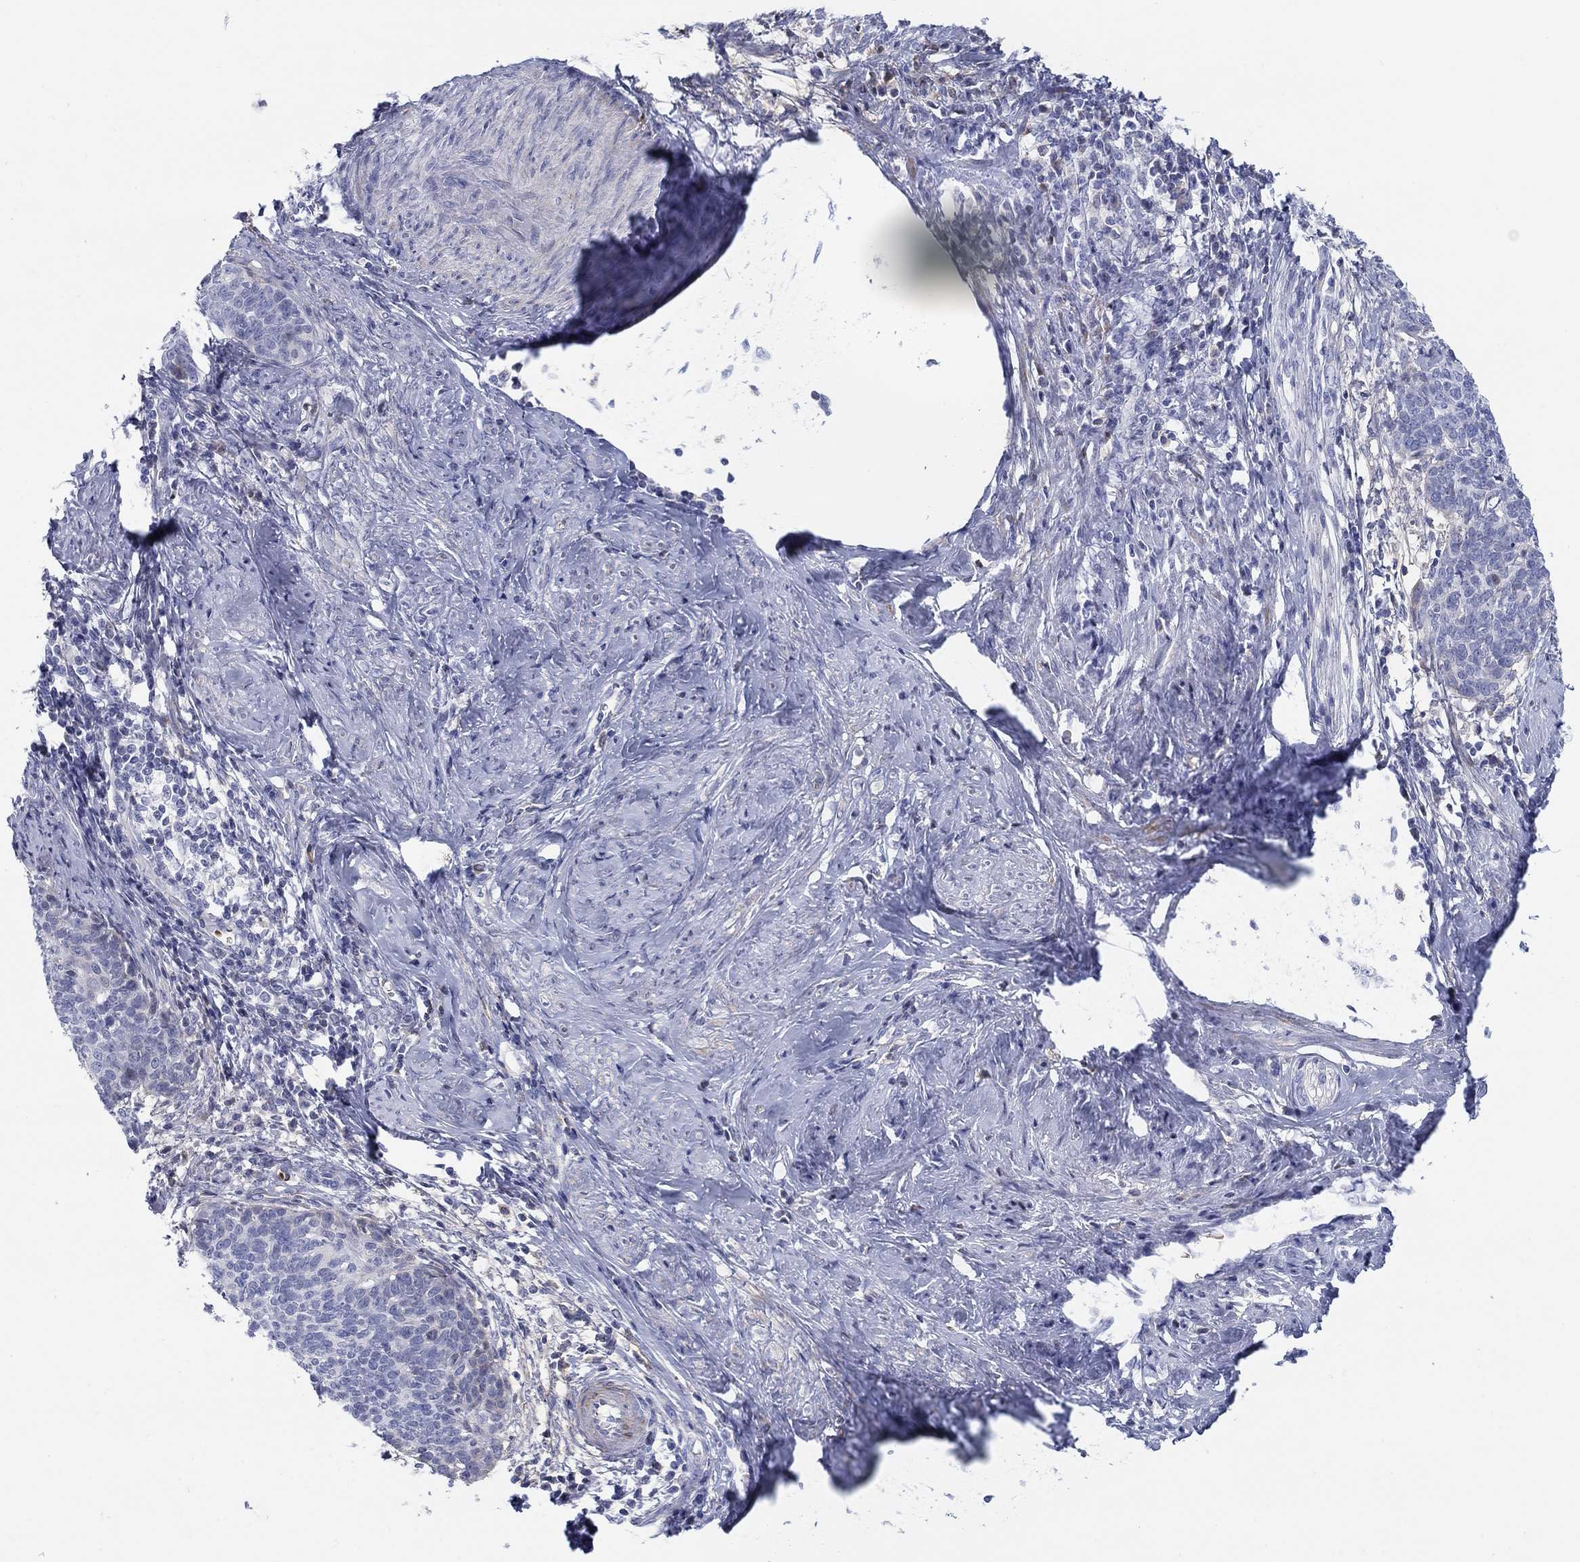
{"staining": {"intensity": "negative", "quantity": "none", "location": "none"}, "tissue": "cervical cancer", "cell_type": "Tumor cells", "image_type": "cancer", "snomed": [{"axis": "morphology", "description": "Normal tissue, NOS"}, {"axis": "morphology", "description": "Squamous cell carcinoma, NOS"}, {"axis": "topography", "description": "Cervix"}], "caption": "This is an immunohistochemistry (IHC) image of squamous cell carcinoma (cervical). There is no expression in tumor cells.", "gene": "HEATR4", "patient": {"sex": "female", "age": 39}}